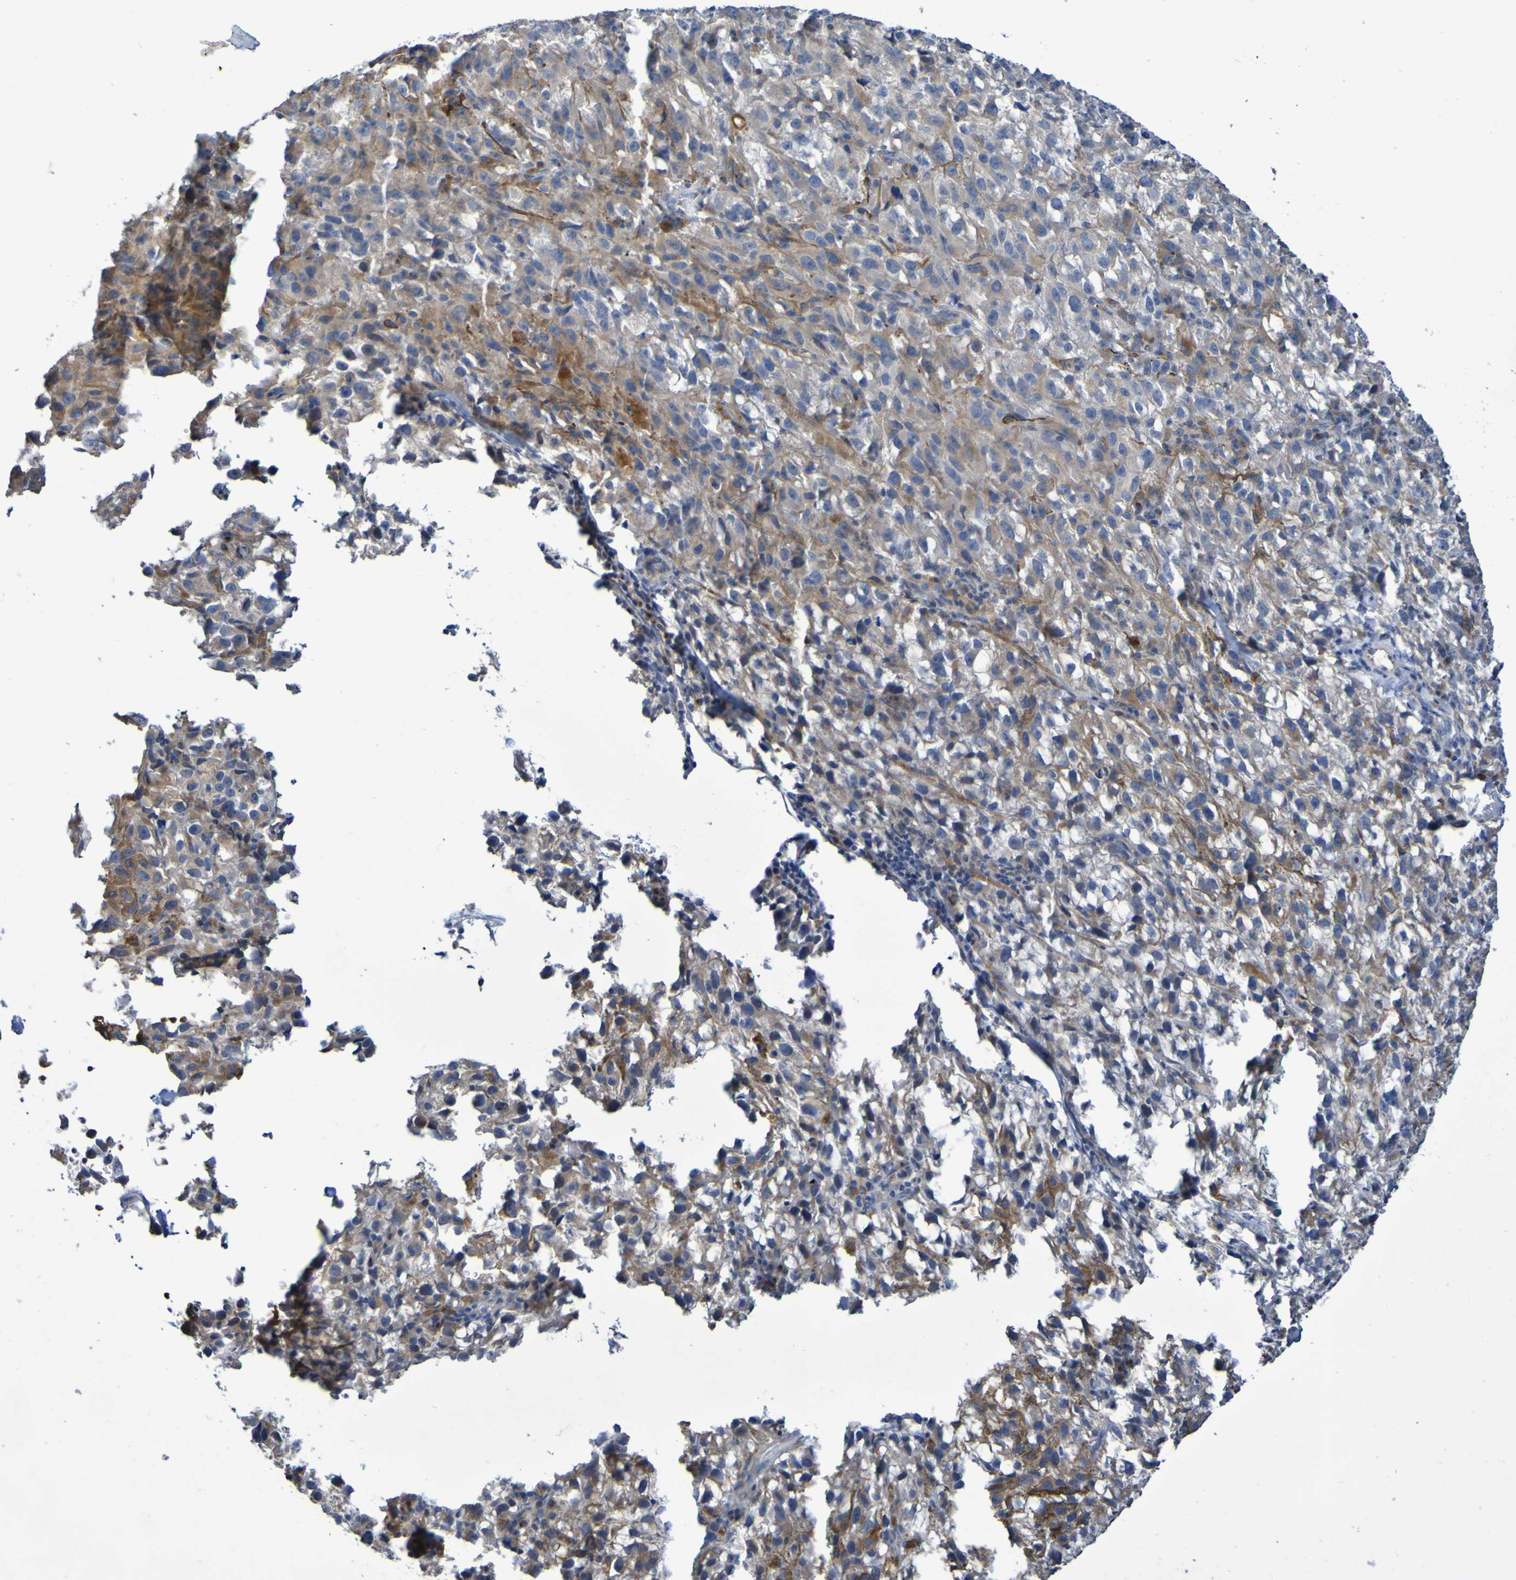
{"staining": {"intensity": "weak", "quantity": ">75%", "location": "cytoplasmic/membranous"}, "tissue": "melanoma", "cell_type": "Tumor cells", "image_type": "cancer", "snomed": [{"axis": "morphology", "description": "Malignant melanoma, NOS"}, {"axis": "topography", "description": "Skin"}], "caption": "Immunohistochemistry (DAB) staining of human melanoma displays weak cytoplasmic/membranous protein positivity in approximately >75% of tumor cells.", "gene": "LMBRD2", "patient": {"sex": "female", "age": 104}}